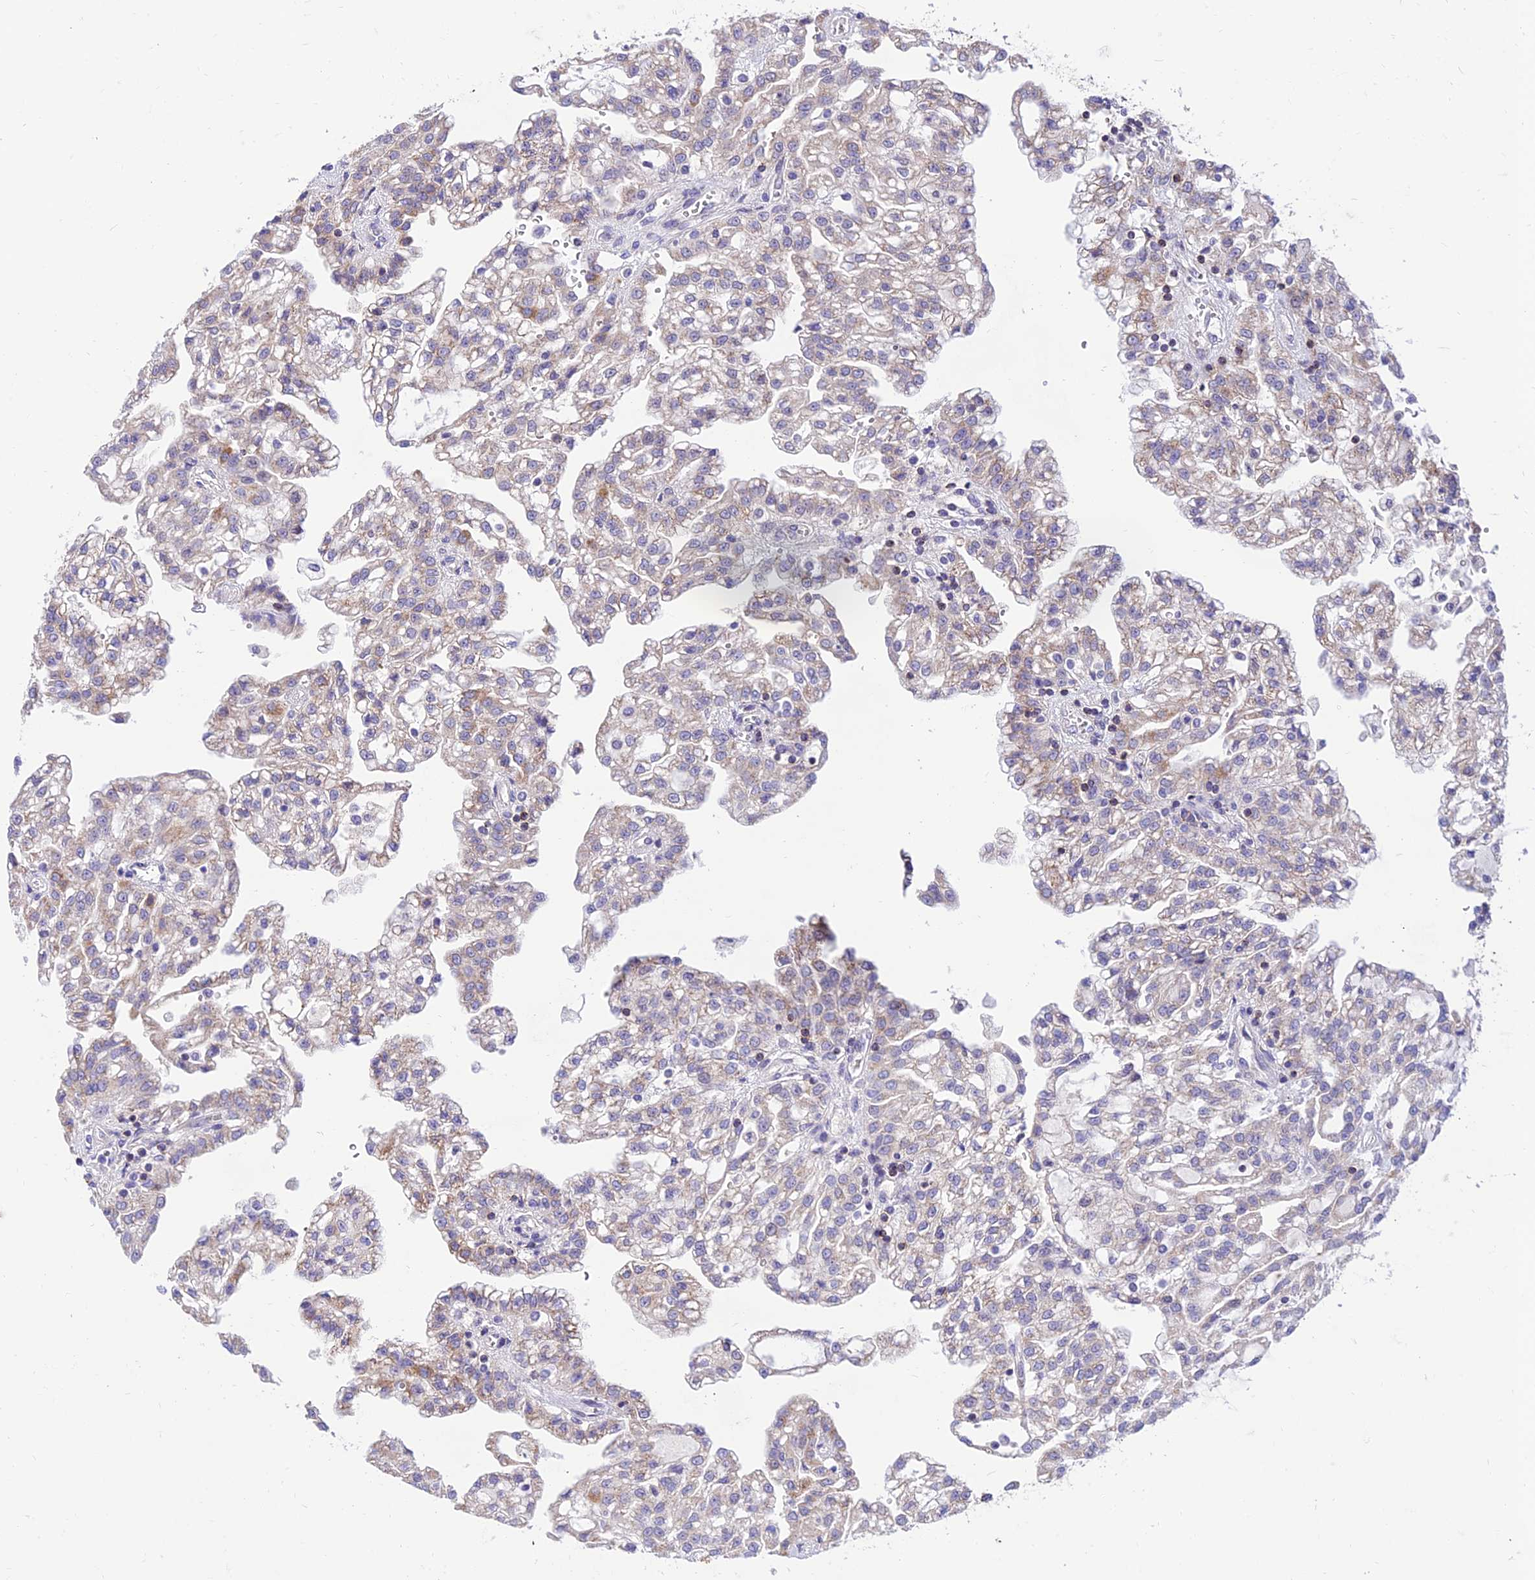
{"staining": {"intensity": "weak", "quantity": "25%-75%", "location": "cytoplasmic/membranous"}, "tissue": "renal cancer", "cell_type": "Tumor cells", "image_type": "cancer", "snomed": [{"axis": "morphology", "description": "Adenocarcinoma, NOS"}, {"axis": "topography", "description": "Kidney"}], "caption": "The immunohistochemical stain labels weak cytoplasmic/membranous positivity in tumor cells of renal cancer (adenocarcinoma) tissue. (IHC, brightfield microscopy, high magnification).", "gene": "C6orf132", "patient": {"sex": "male", "age": 63}}